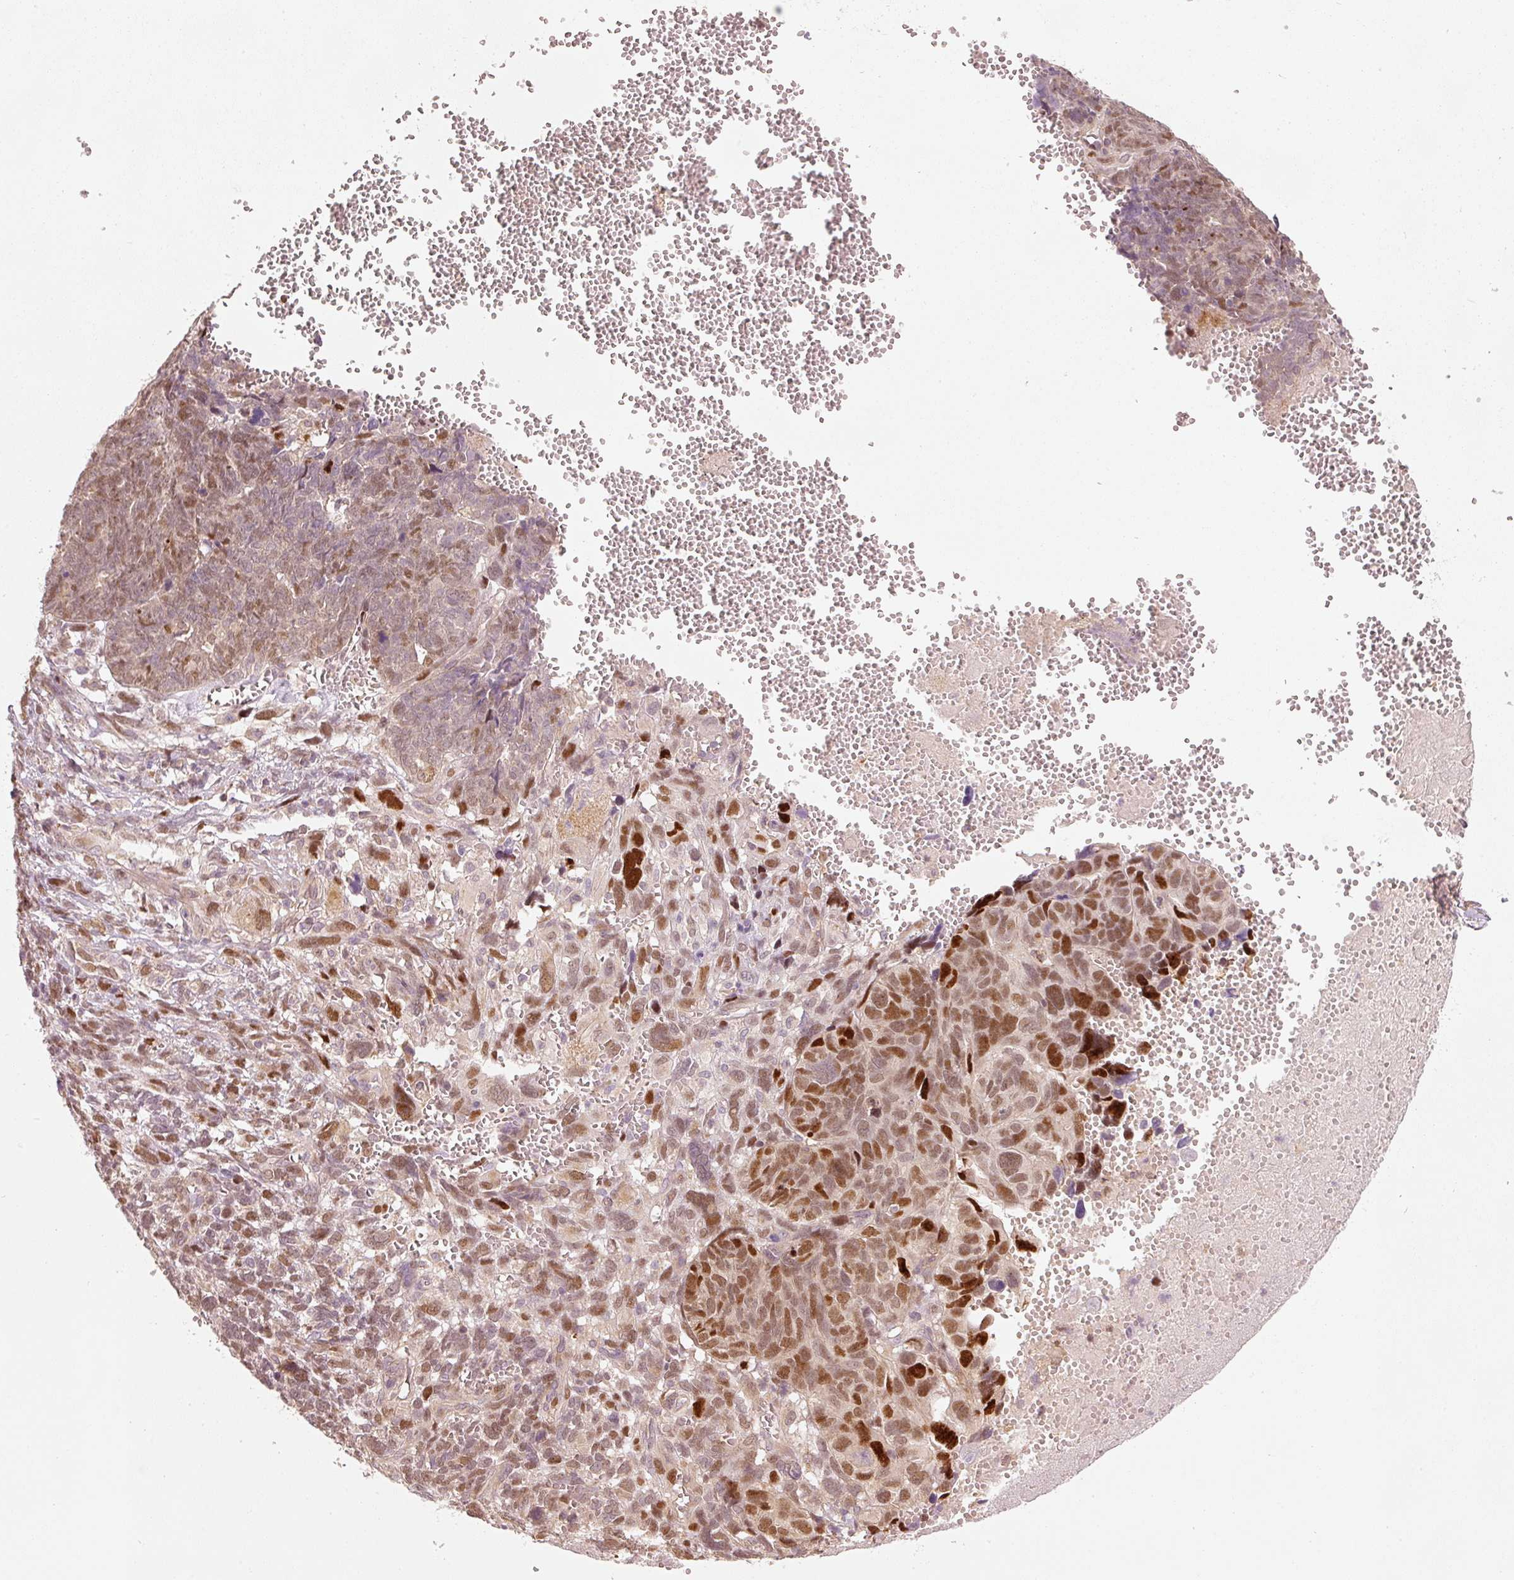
{"staining": {"intensity": "strong", "quantity": "25%-75%", "location": "nuclear"}, "tissue": "ovarian cancer", "cell_type": "Tumor cells", "image_type": "cancer", "snomed": [{"axis": "morphology", "description": "Cystadenocarcinoma, serous, NOS"}, {"axis": "topography", "description": "Ovary"}], "caption": "A micrograph of human ovarian cancer (serous cystadenocarcinoma) stained for a protein exhibits strong nuclear brown staining in tumor cells.", "gene": "TREX2", "patient": {"sex": "female", "age": 79}}